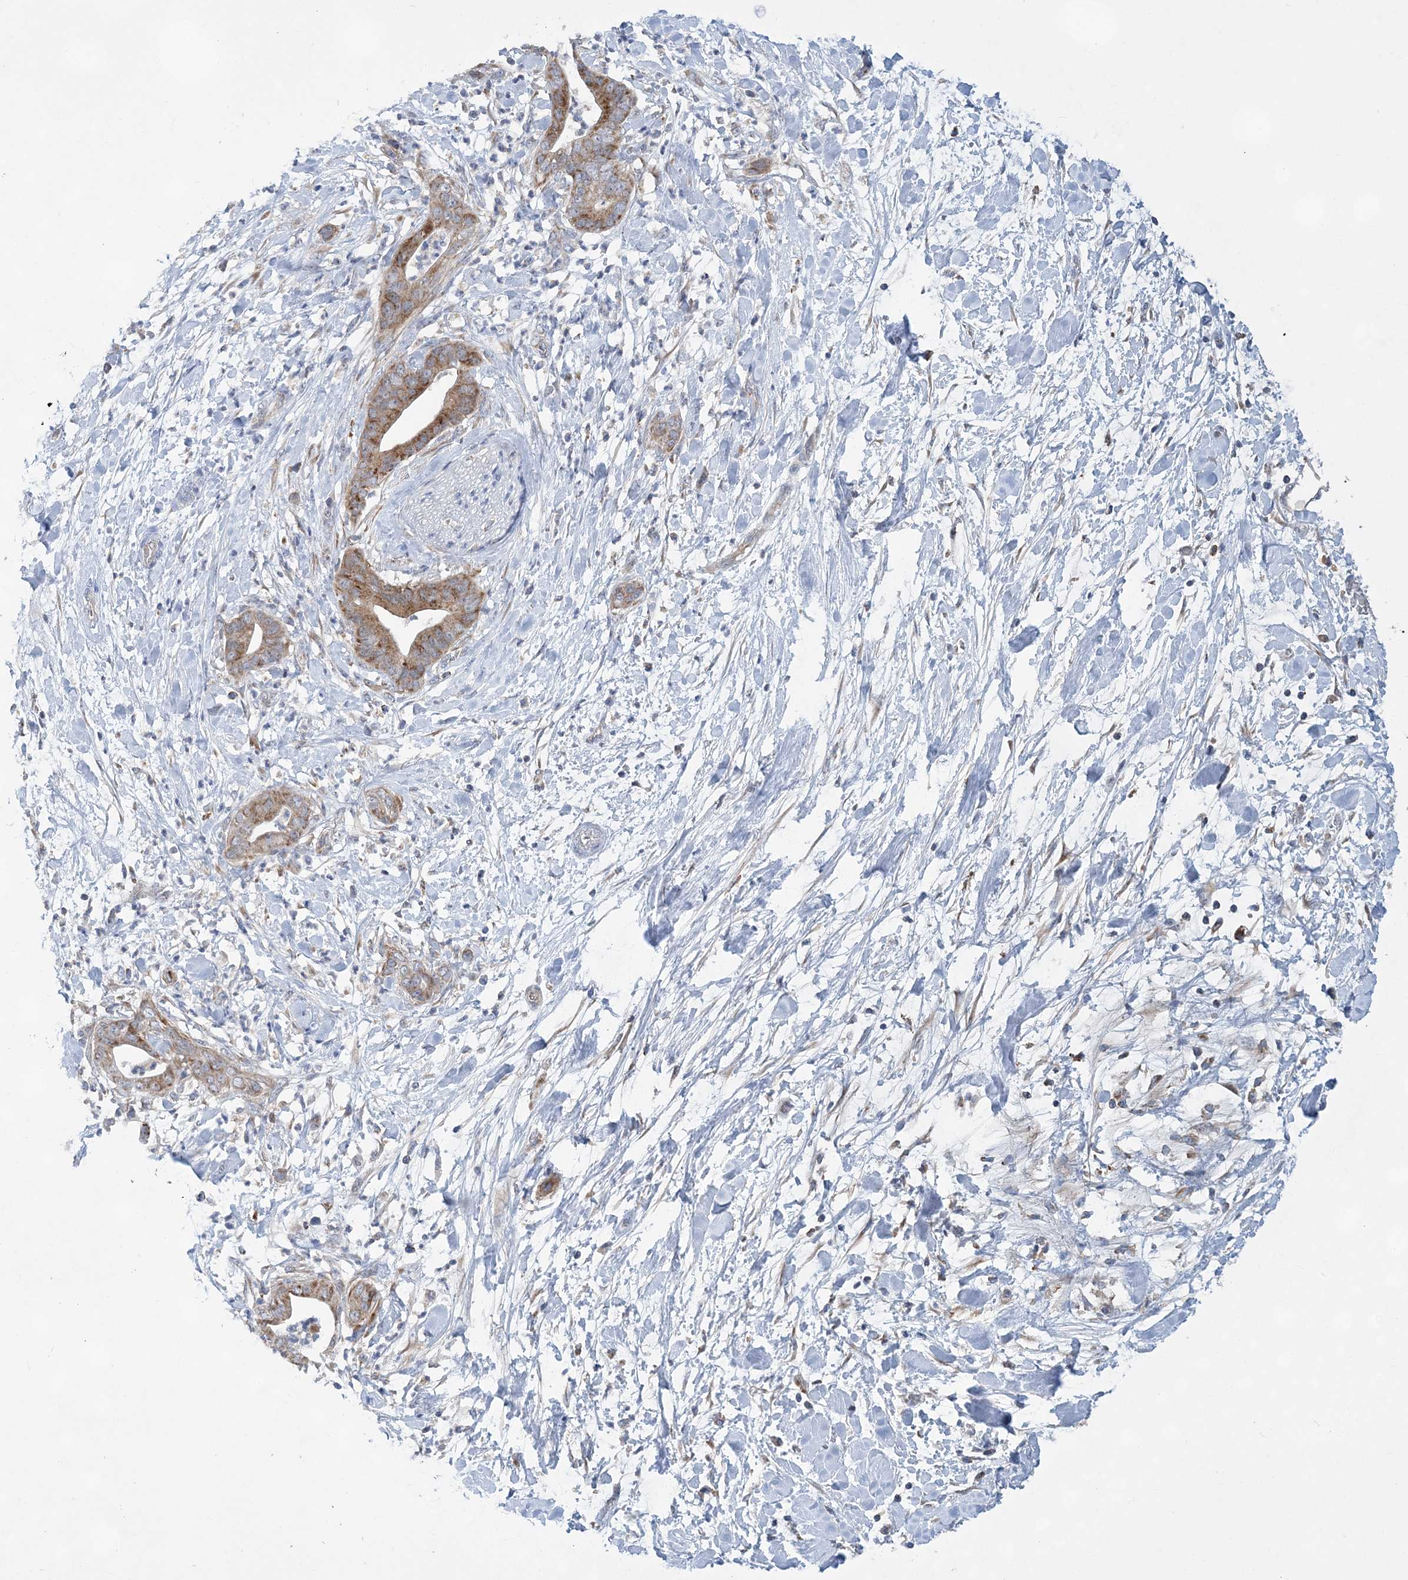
{"staining": {"intensity": "moderate", "quantity": ">75%", "location": "cytoplasmic/membranous"}, "tissue": "pancreatic cancer", "cell_type": "Tumor cells", "image_type": "cancer", "snomed": [{"axis": "morphology", "description": "Adenocarcinoma, NOS"}, {"axis": "topography", "description": "Pancreas"}], "caption": "A high-resolution image shows immunohistochemistry staining of pancreatic adenocarcinoma, which displays moderate cytoplasmic/membranous positivity in approximately >75% of tumor cells.", "gene": "TRAPPC13", "patient": {"sex": "female", "age": 78}}